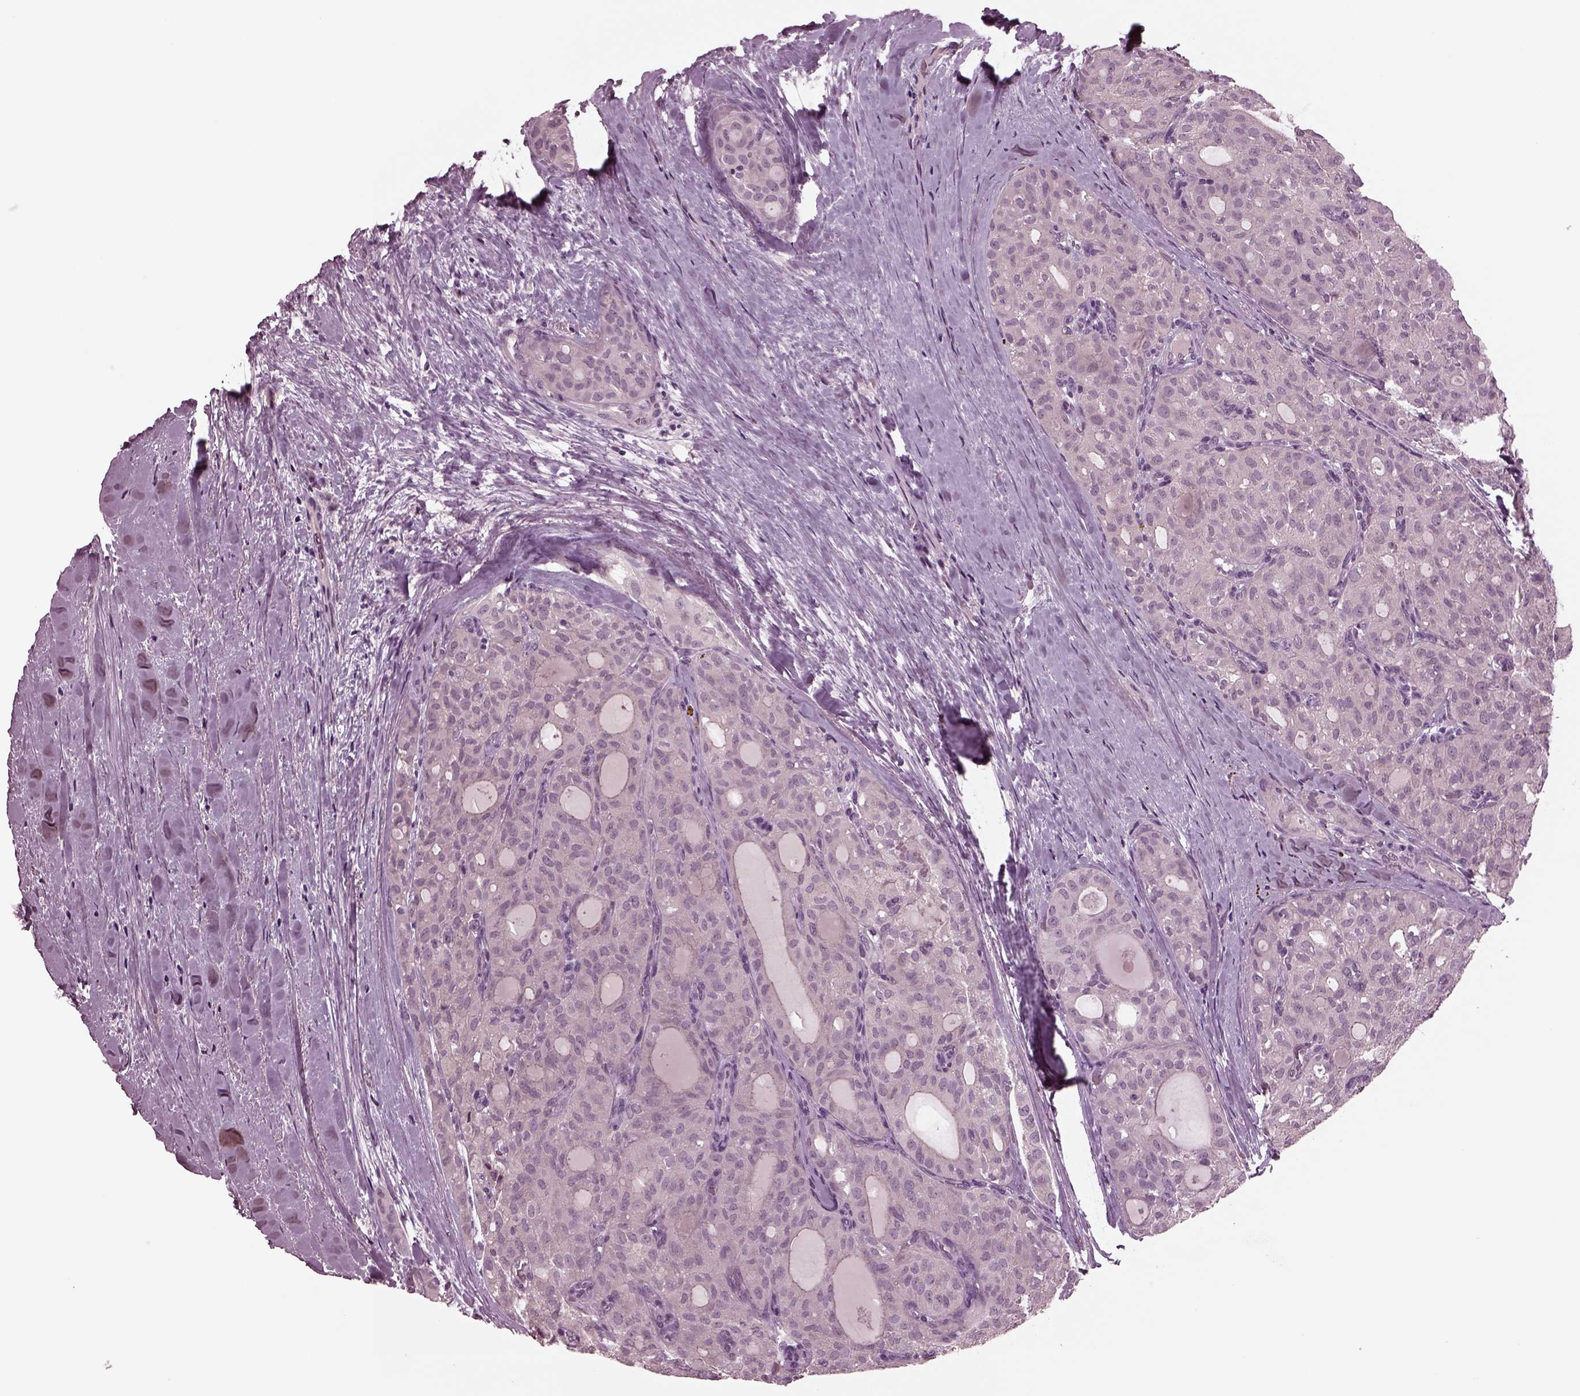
{"staining": {"intensity": "negative", "quantity": "none", "location": "none"}, "tissue": "thyroid cancer", "cell_type": "Tumor cells", "image_type": "cancer", "snomed": [{"axis": "morphology", "description": "Follicular adenoma carcinoma, NOS"}, {"axis": "topography", "description": "Thyroid gland"}], "caption": "Photomicrograph shows no protein expression in tumor cells of thyroid cancer tissue. (DAB (3,3'-diaminobenzidine) immunohistochemistry, high magnification).", "gene": "CLCN4", "patient": {"sex": "male", "age": 75}}